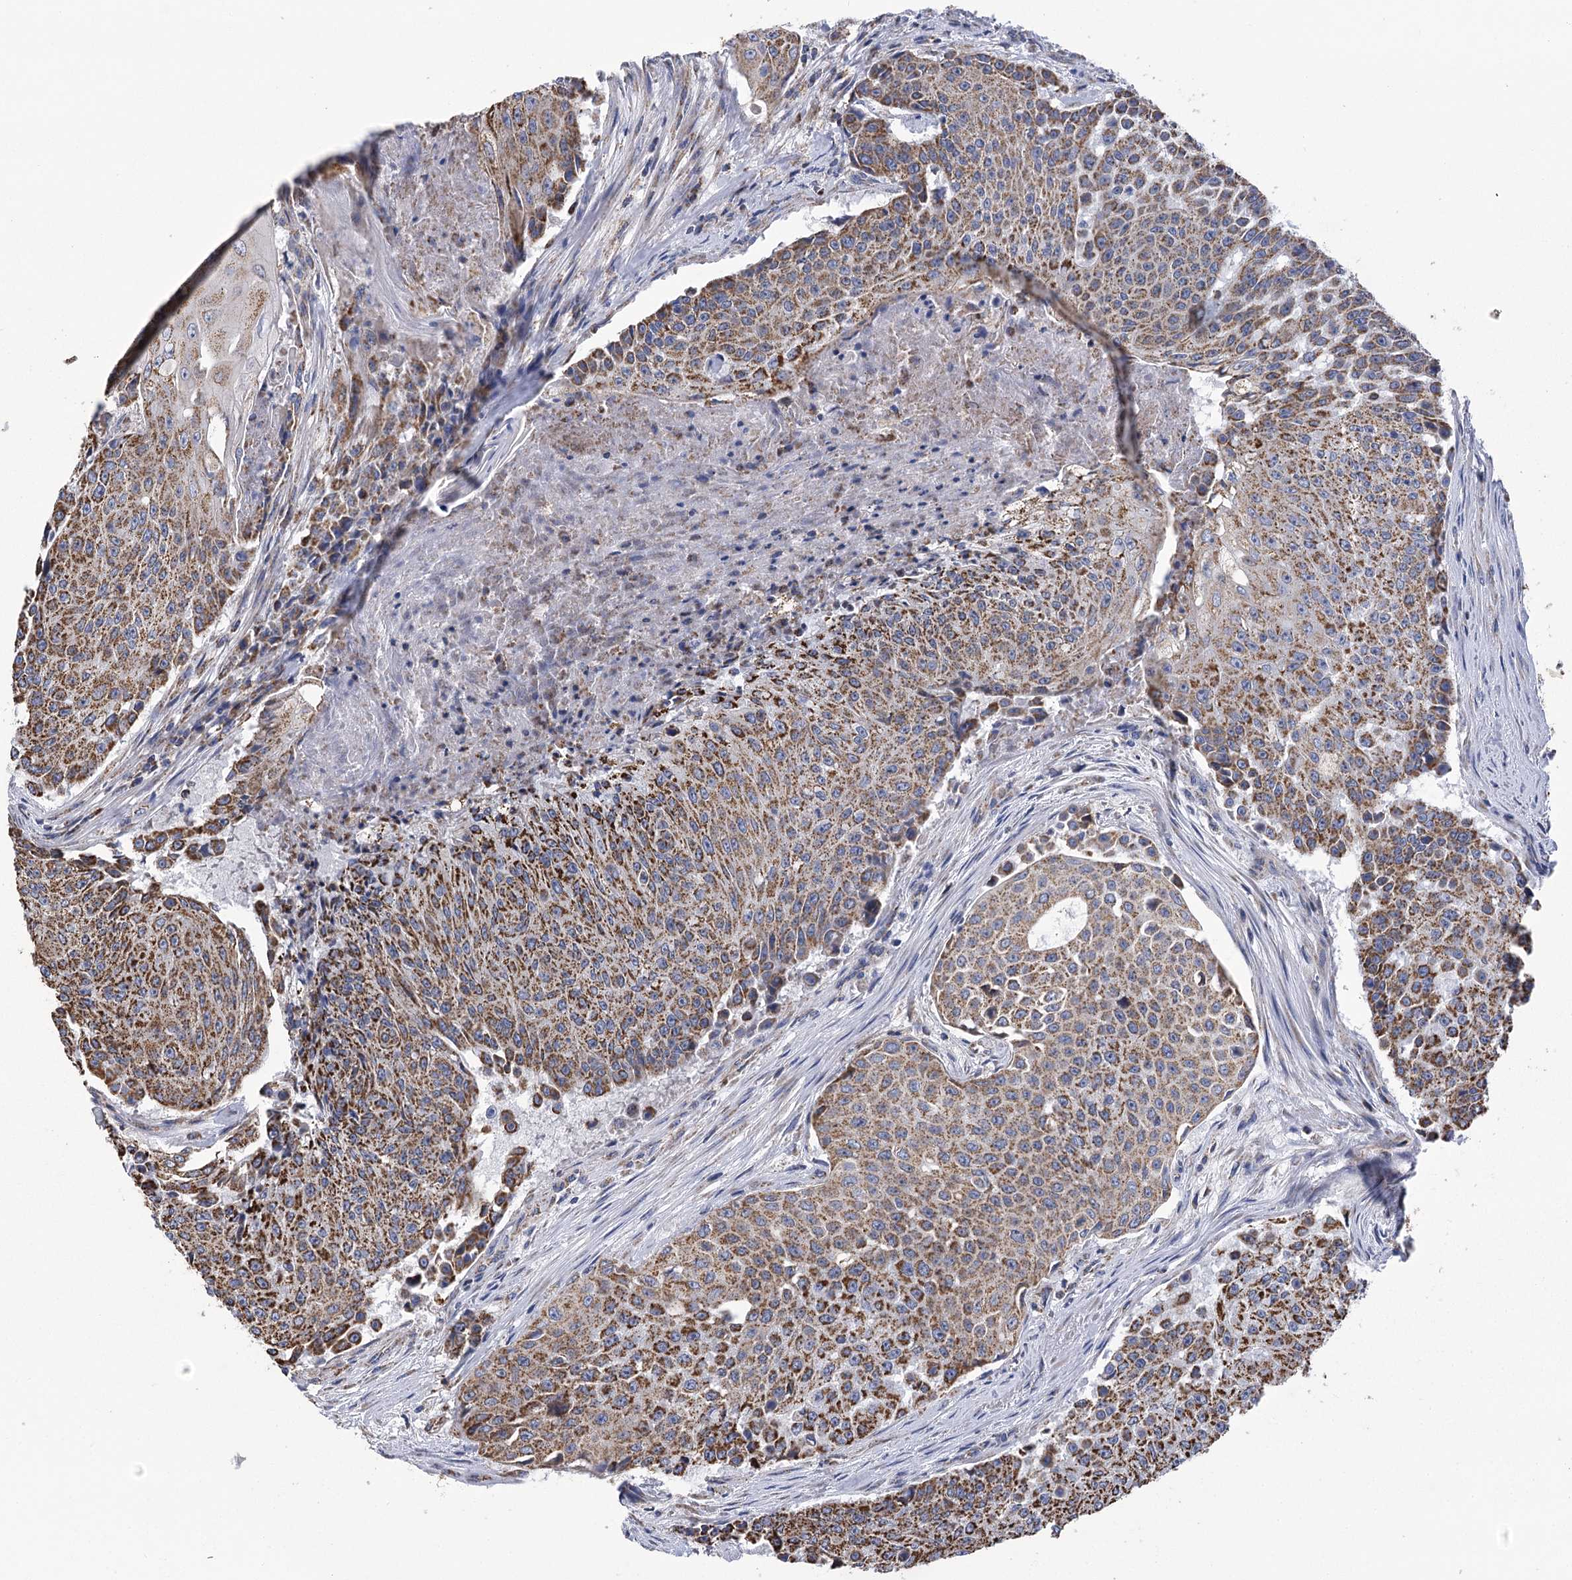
{"staining": {"intensity": "moderate", "quantity": ">75%", "location": "cytoplasmic/membranous"}, "tissue": "urothelial cancer", "cell_type": "Tumor cells", "image_type": "cancer", "snomed": [{"axis": "morphology", "description": "Urothelial carcinoma, High grade"}, {"axis": "topography", "description": "Urinary bladder"}], "caption": "High-grade urothelial carcinoma was stained to show a protein in brown. There is medium levels of moderate cytoplasmic/membranous positivity in approximately >75% of tumor cells.", "gene": "CCDC73", "patient": {"sex": "female", "age": 63}}